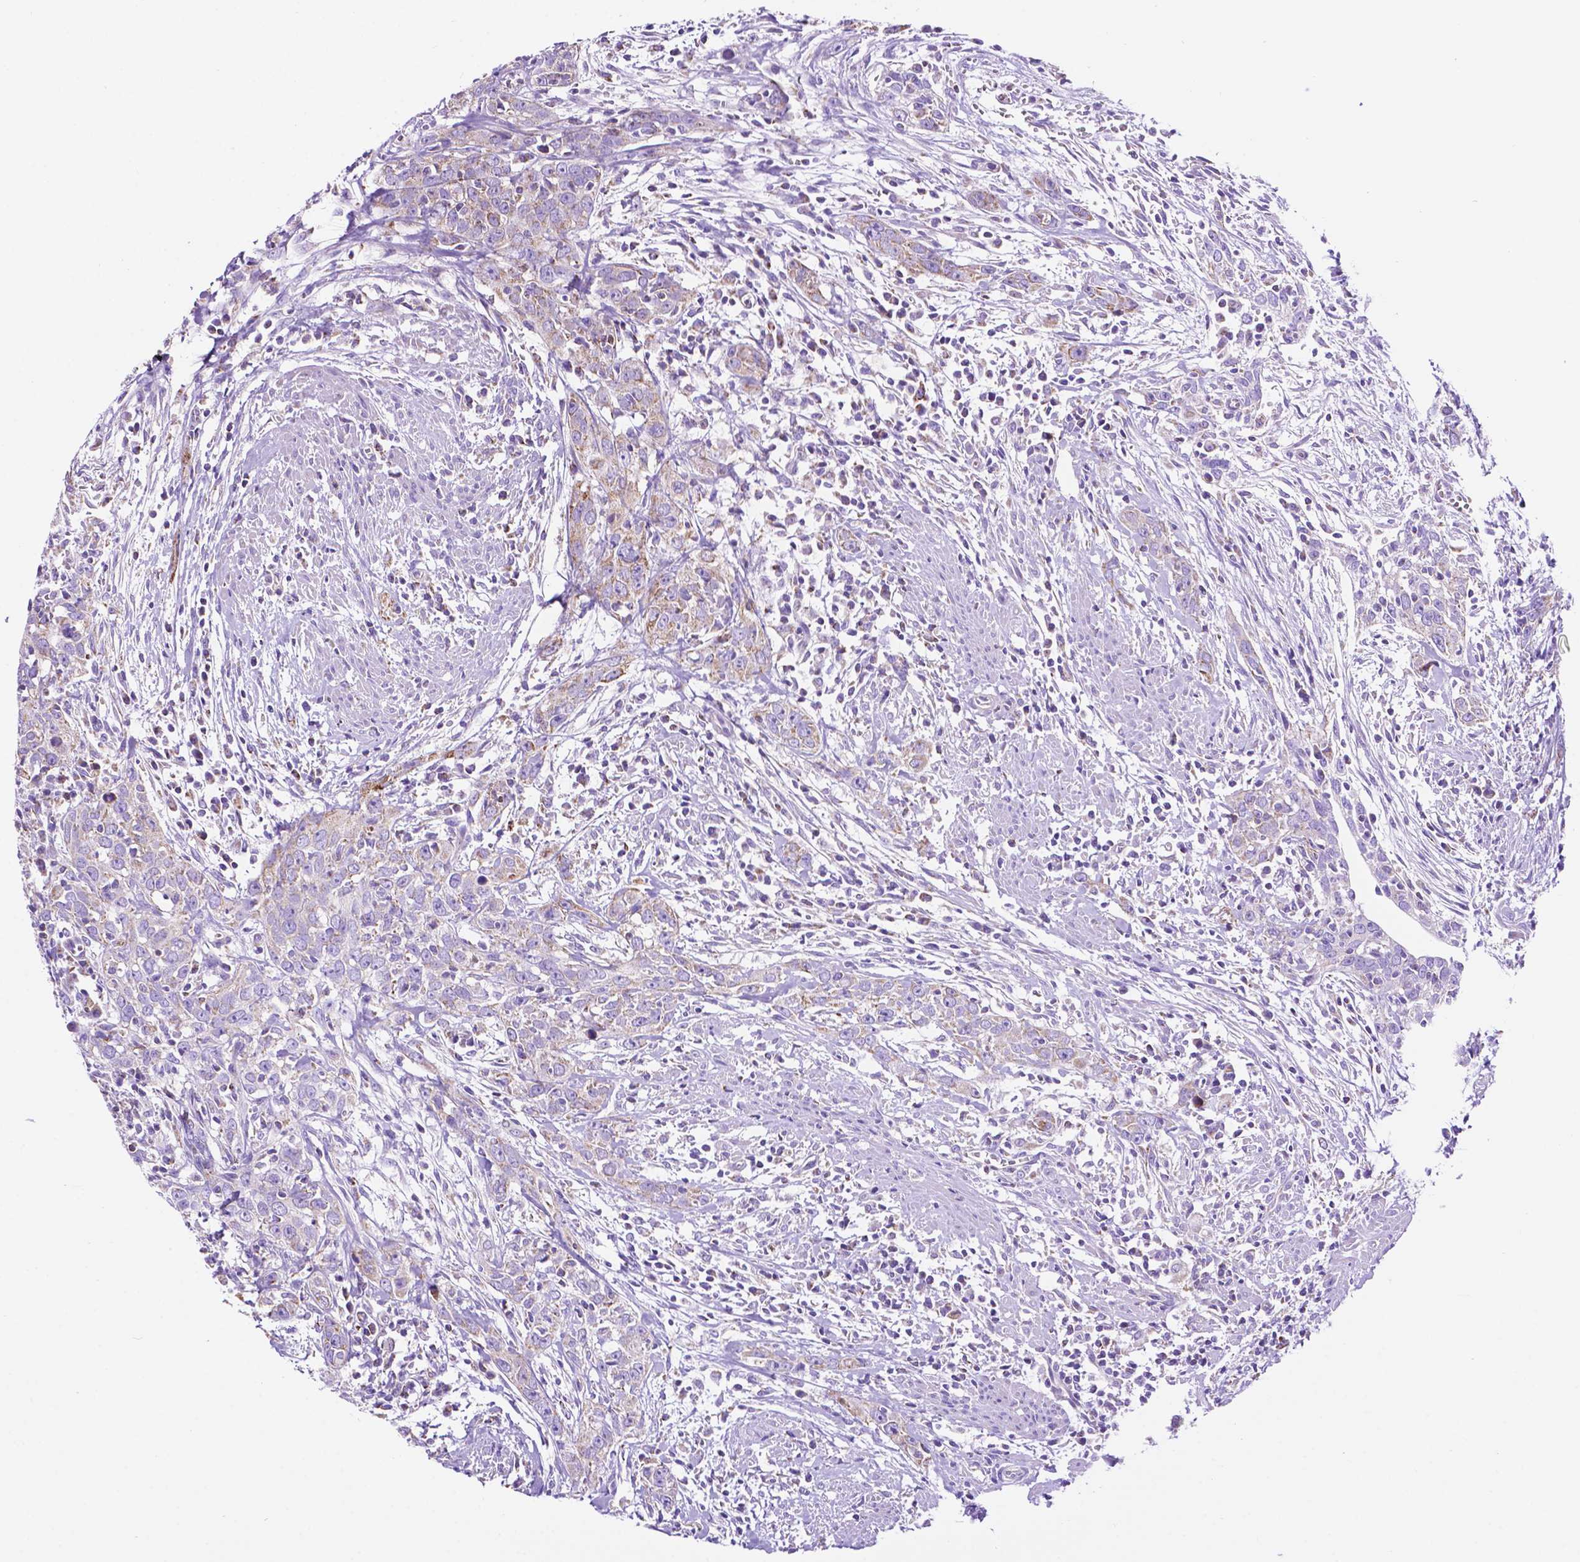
{"staining": {"intensity": "weak", "quantity": "<25%", "location": "cytoplasmic/membranous"}, "tissue": "urothelial cancer", "cell_type": "Tumor cells", "image_type": "cancer", "snomed": [{"axis": "morphology", "description": "Urothelial carcinoma, High grade"}, {"axis": "topography", "description": "Urinary bladder"}], "caption": "Histopathology image shows no significant protein staining in tumor cells of high-grade urothelial carcinoma.", "gene": "GDPD5", "patient": {"sex": "male", "age": 83}}